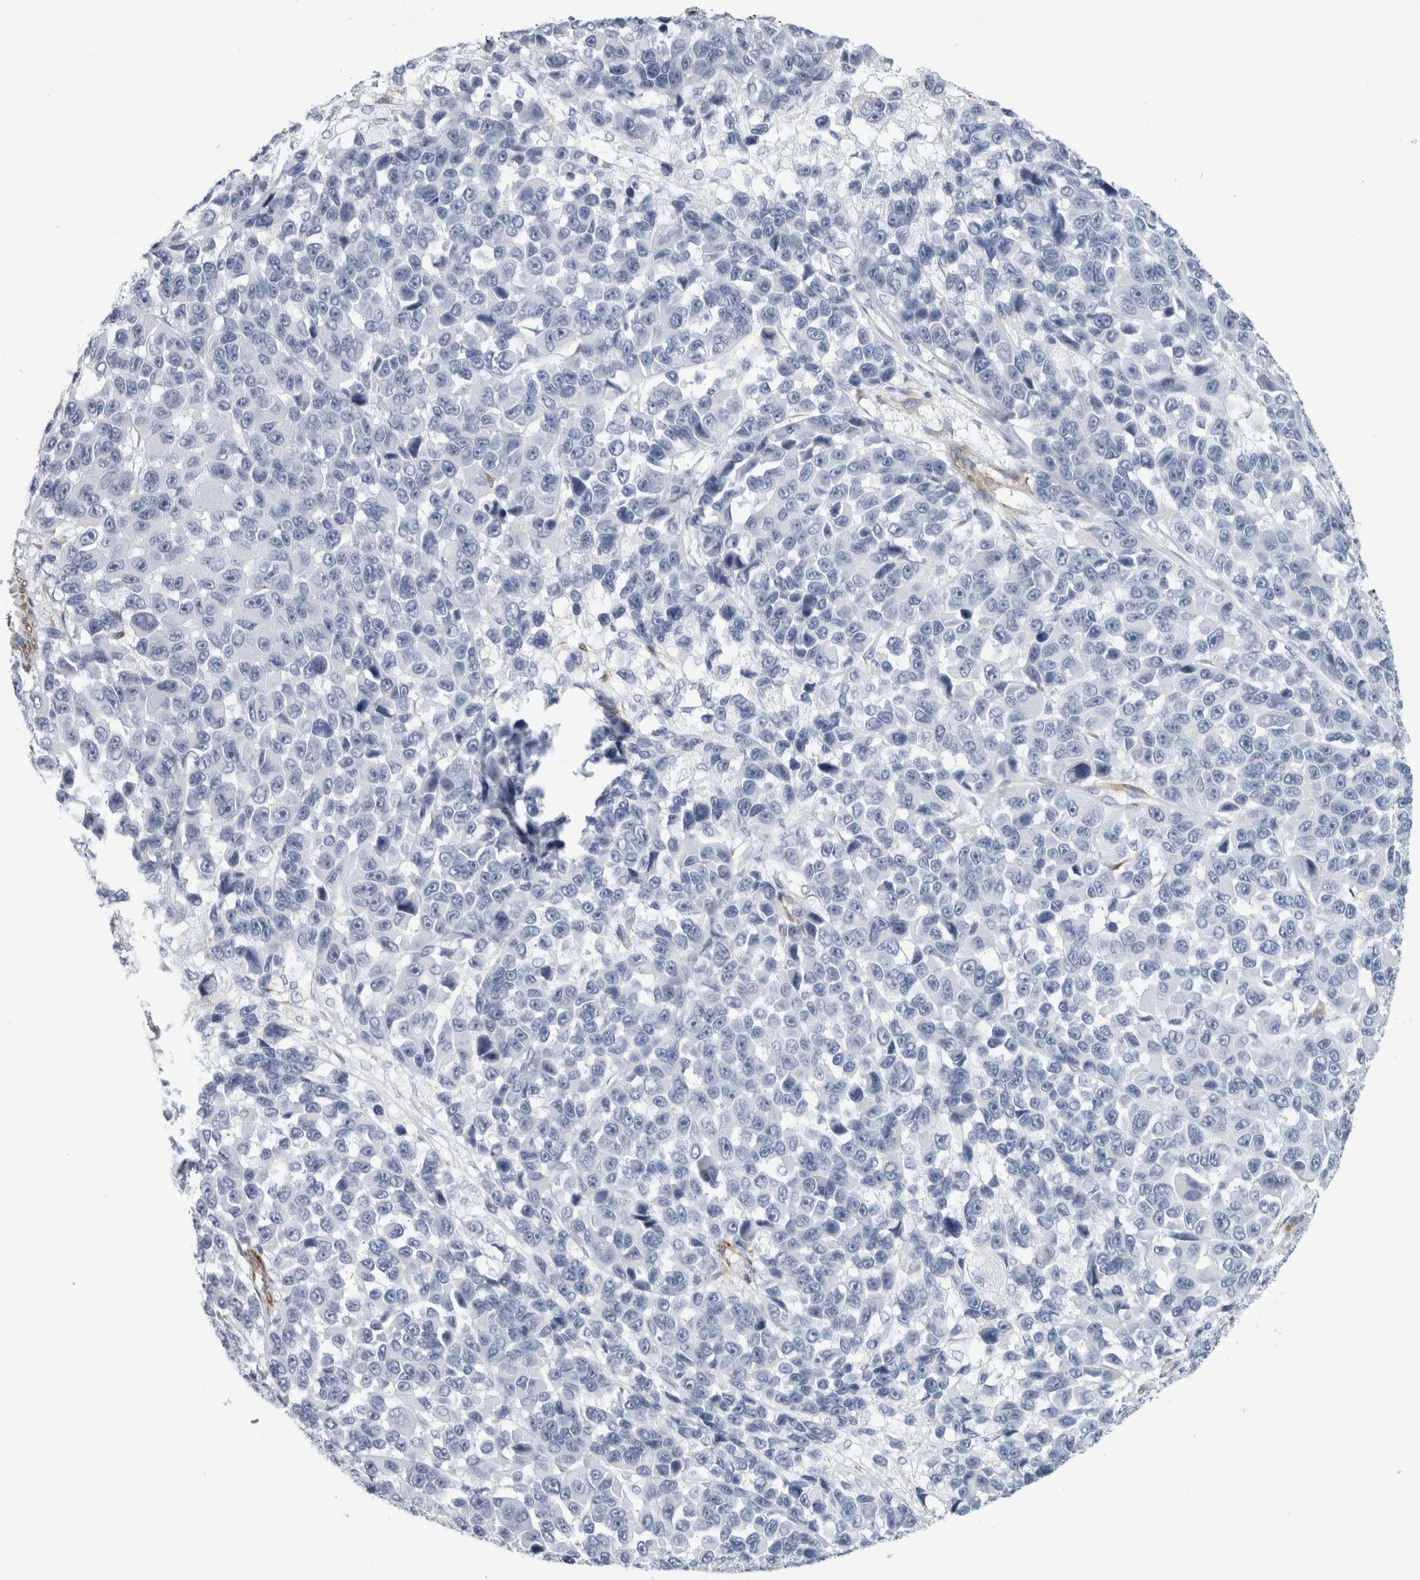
{"staining": {"intensity": "negative", "quantity": "none", "location": "none"}, "tissue": "melanoma", "cell_type": "Tumor cells", "image_type": "cancer", "snomed": [{"axis": "morphology", "description": "Malignant melanoma, NOS"}, {"axis": "topography", "description": "Skin"}], "caption": "Immunohistochemistry (IHC) of melanoma reveals no positivity in tumor cells. (Brightfield microscopy of DAB (3,3'-diaminobenzidine) immunohistochemistry at high magnification).", "gene": "B3GNT3", "patient": {"sex": "male", "age": 53}}